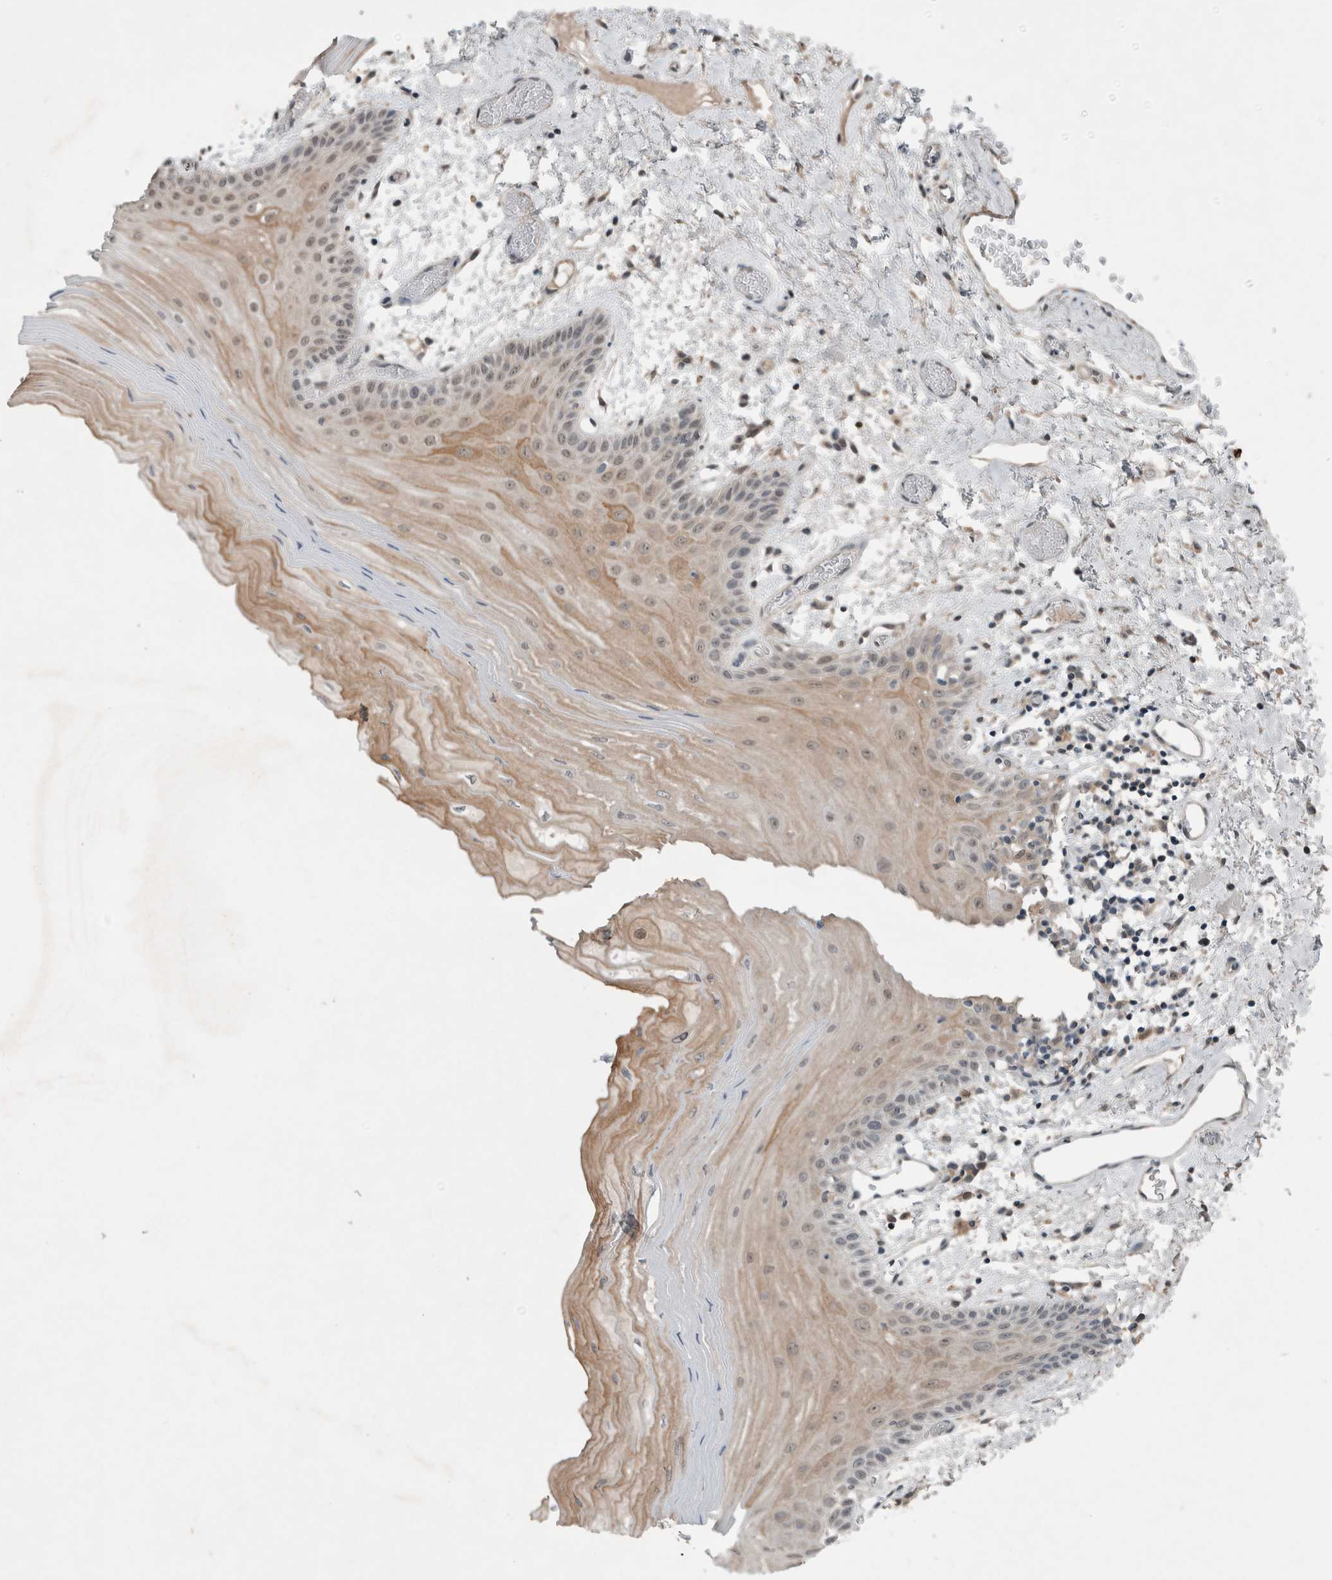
{"staining": {"intensity": "weak", "quantity": "25%-75%", "location": "cytoplasmic/membranous,nuclear"}, "tissue": "oral mucosa", "cell_type": "Squamous epithelial cells", "image_type": "normal", "snomed": [{"axis": "morphology", "description": "Normal tissue, NOS"}, {"axis": "topography", "description": "Oral tissue"}], "caption": "Immunohistochemistry (IHC) staining of benign oral mucosa, which demonstrates low levels of weak cytoplasmic/membranous,nuclear staining in approximately 25%-75% of squamous epithelial cells indicating weak cytoplasmic/membranous,nuclear protein expression. The staining was performed using DAB (3,3'-diaminobenzidine) (brown) for protein detection and nuclei were counterstained in hematoxylin (blue).", "gene": "ENSG00000285245", "patient": {"sex": "male", "age": 52}}